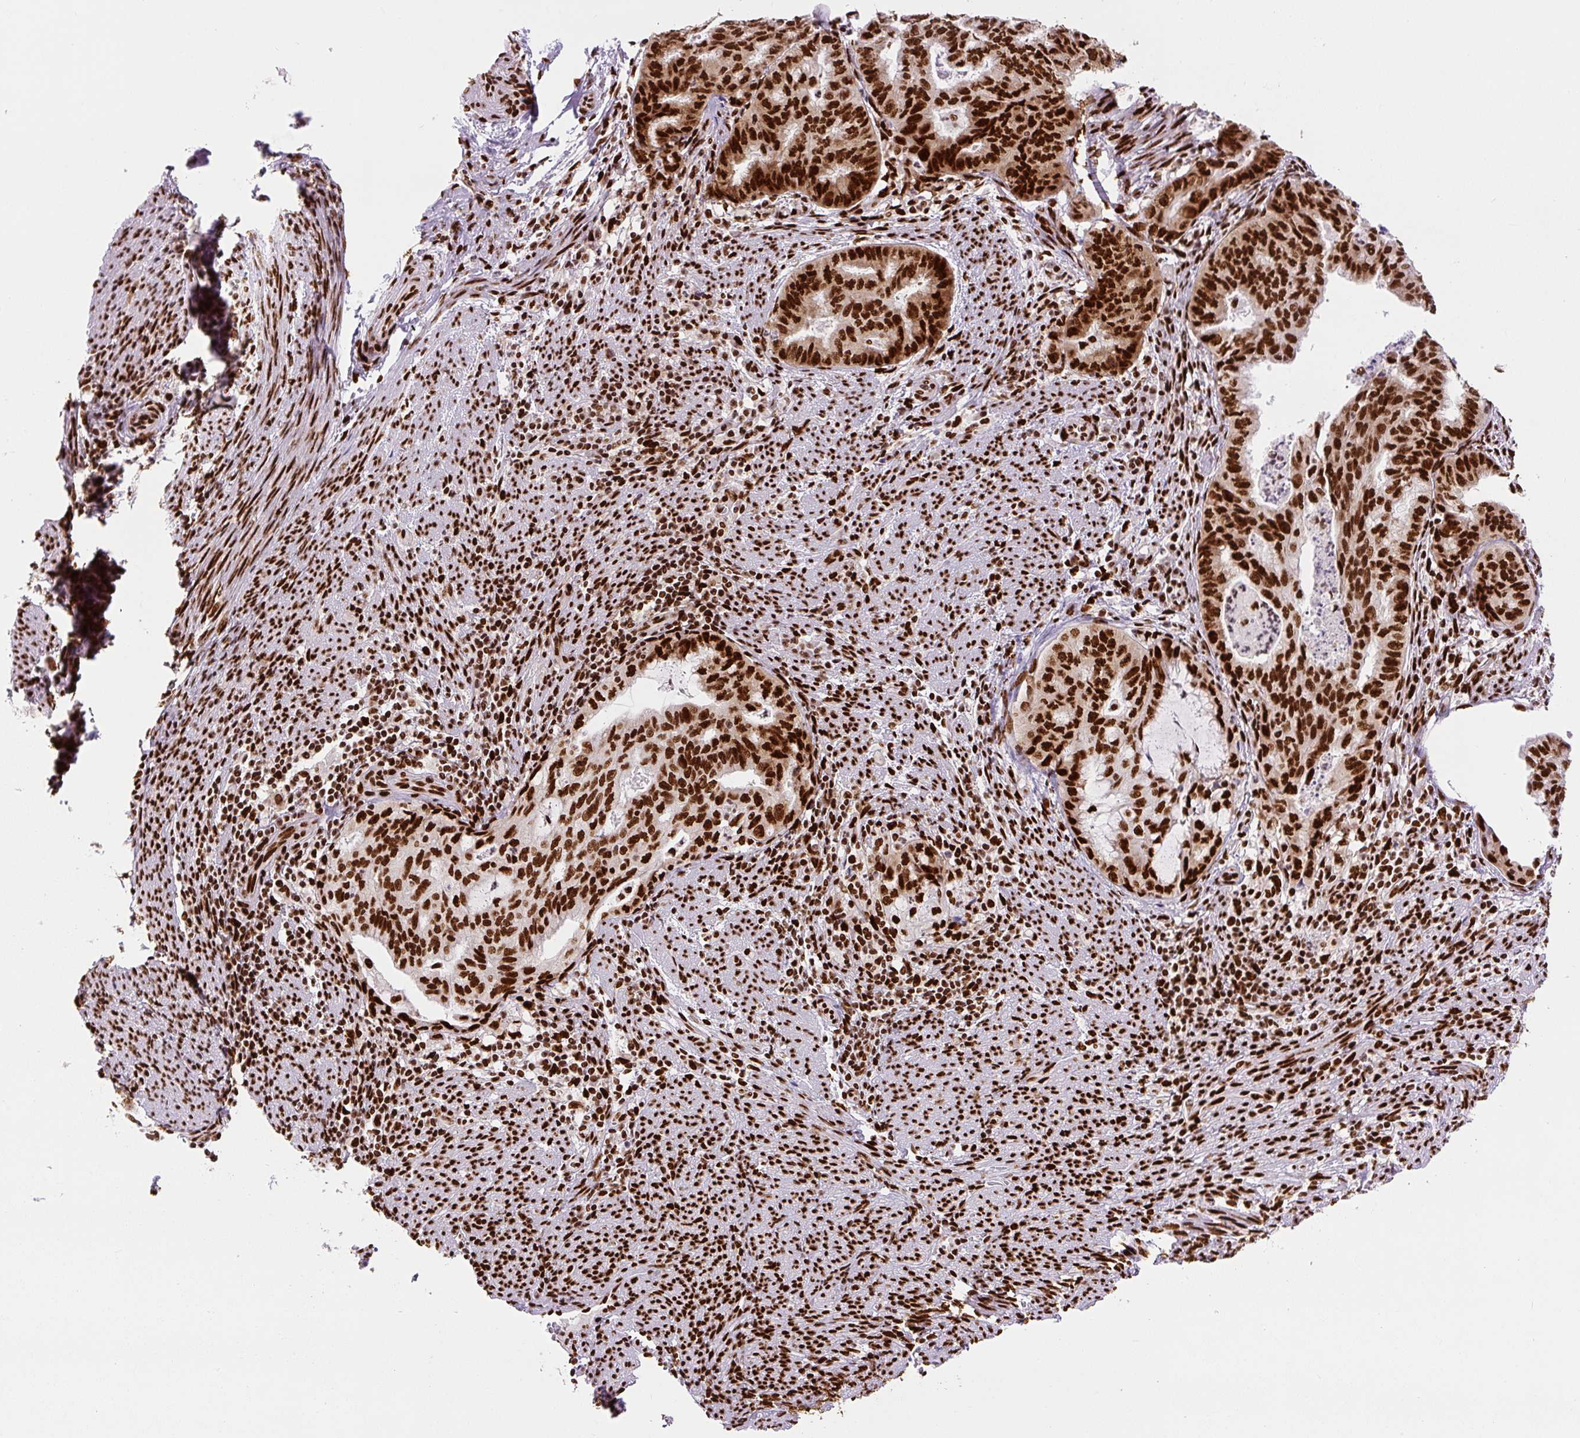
{"staining": {"intensity": "strong", "quantity": ">75%", "location": "nuclear"}, "tissue": "endometrial cancer", "cell_type": "Tumor cells", "image_type": "cancer", "snomed": [{"axis": "morphology", "description": "Adenocarcinoma, NOS"}, {"axis": "topography", "description": "Endometrium"}], "caption": "An image of human endometrial cancer stained for a protein exhibits strong nuclear brown staining in tumor cells.", "gene": "FUS", "patient": {"sex": "female", "age": 79}}